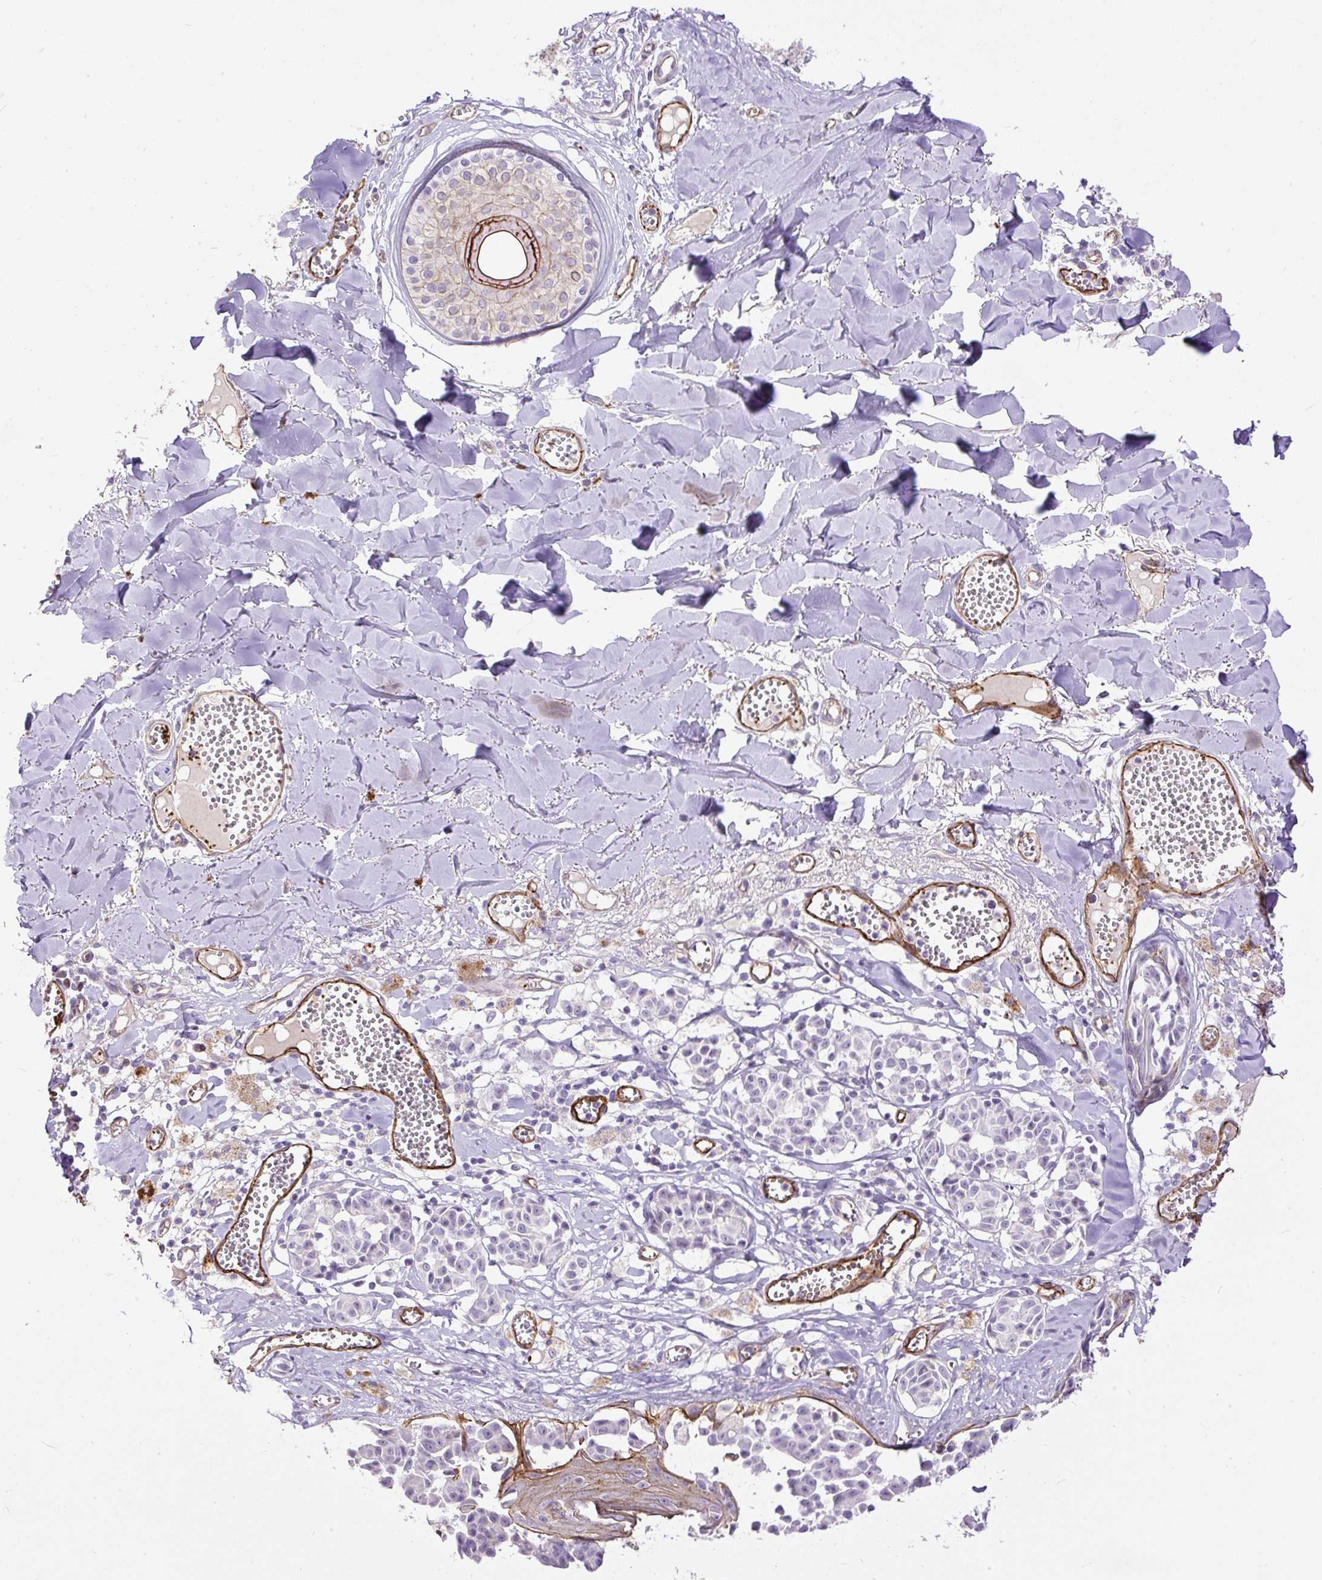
{"staining": {"intensity": "negative", "quantity": "none", "location": "none"}, "tissue": "melanoma", "cell_type": "Tumor cells", "image_type": "cancer", "snomed": [{"axis": "morphology", "description": "Malignant melanoma, NOS"}, {"axis": "topography", "description": "Skin"}], "caption": "Melanoma stained for a protein using immunohistochemistry (IHC) exhibits no positivity tumor cells.", "gene": "MAGEB16", "patient": {"sex": "female", "age": 43}}